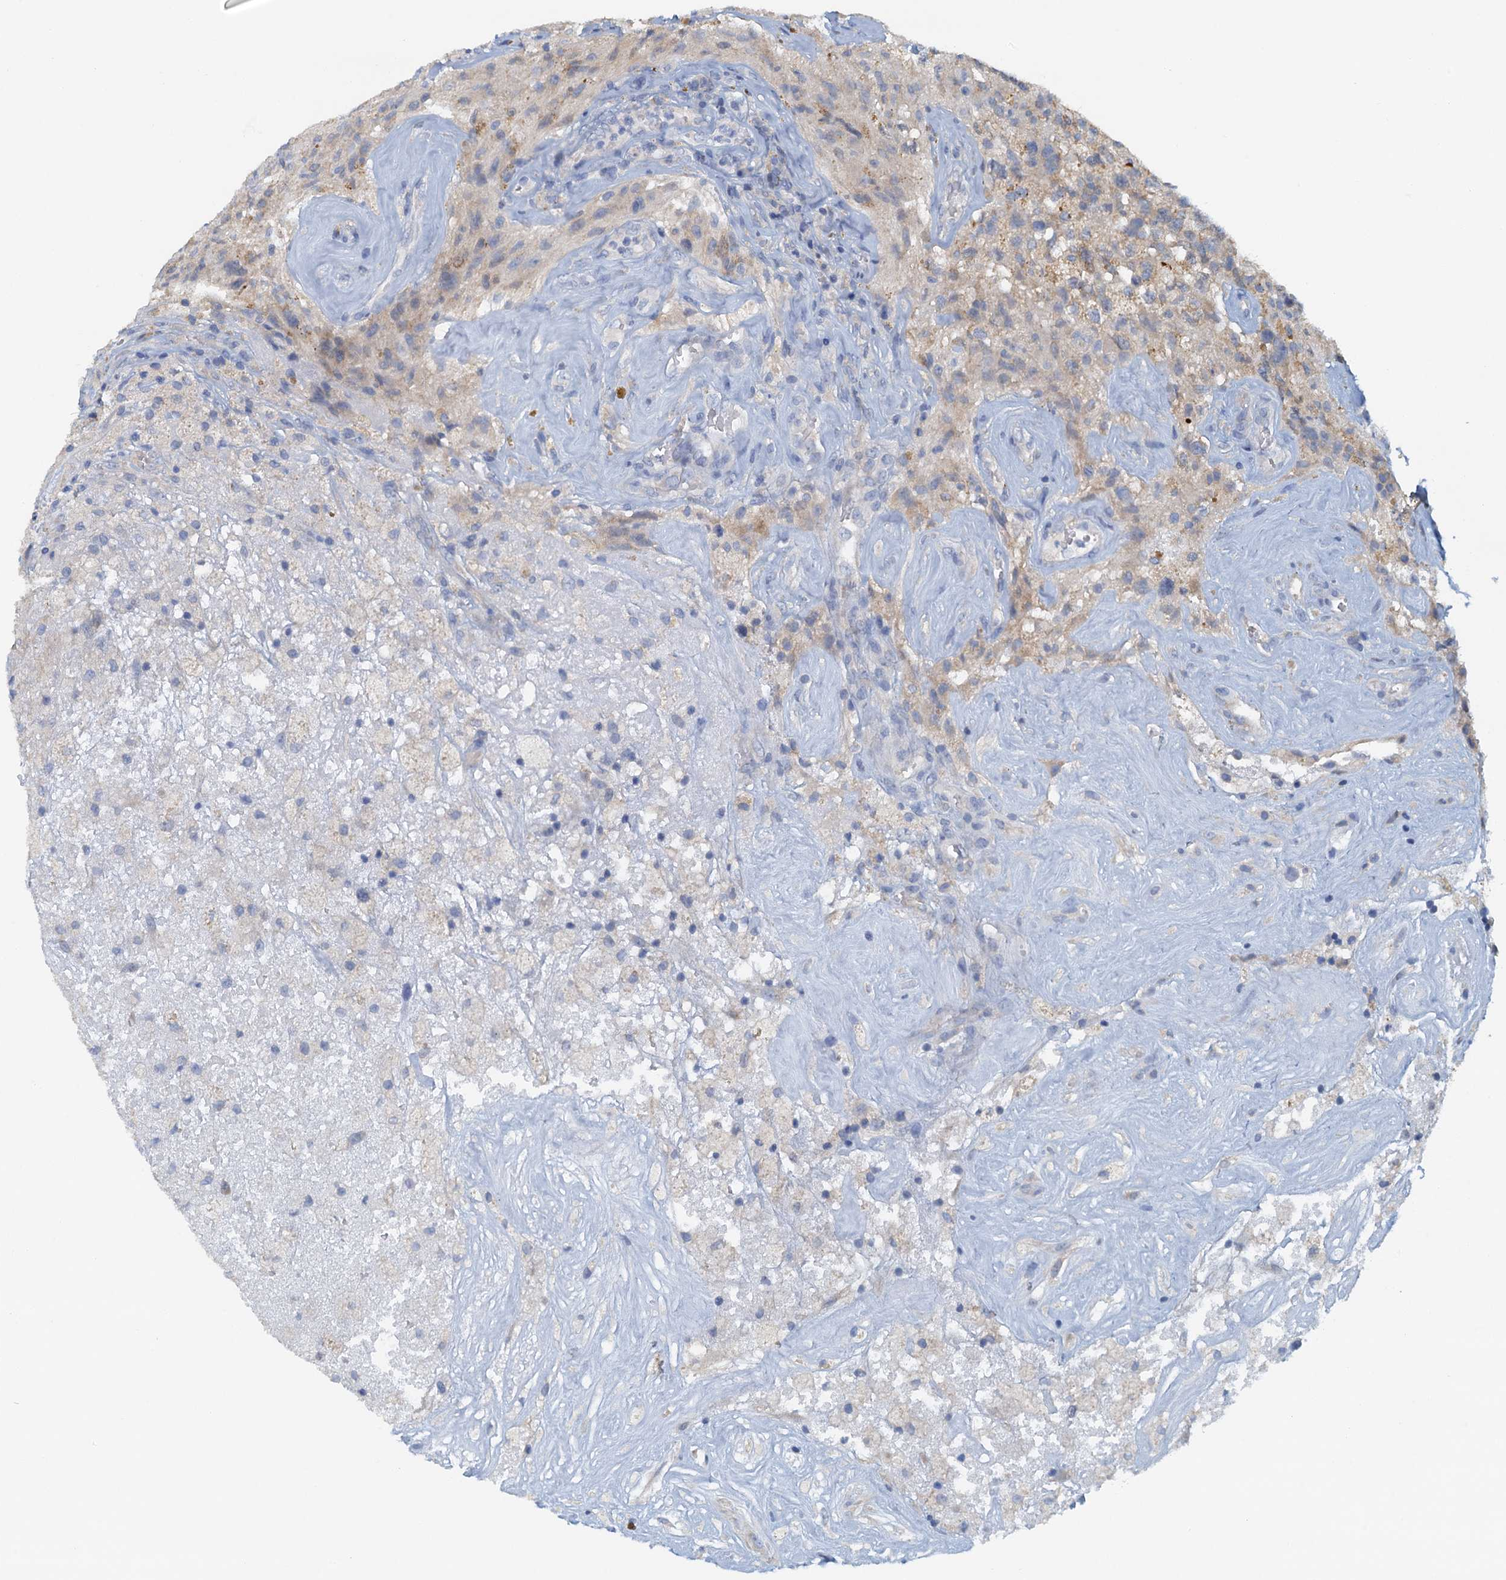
{"staining": {"intensity": "negative", "quantity": "none", "location": "none"}, "tissue": "glioma", "cell_type": "Tumor cells", "image_type": "cancer", "snomed": [{"axis": "morphology", "description": "Glioma, malignant, High grade"}, {"axis": "topography", "description": "Brain"}], "caption": "Tumor cells show no significant protein staining in glioma. (Stains: DAB (3,3'-diaminobenzidine) immunohistochemistry (IHC) with hematoxylin counter stain, Microscopy: brightfield microscopy at high magnification).", "gene": "DTD1", "patient": {"sex": "male", "age": 69}}